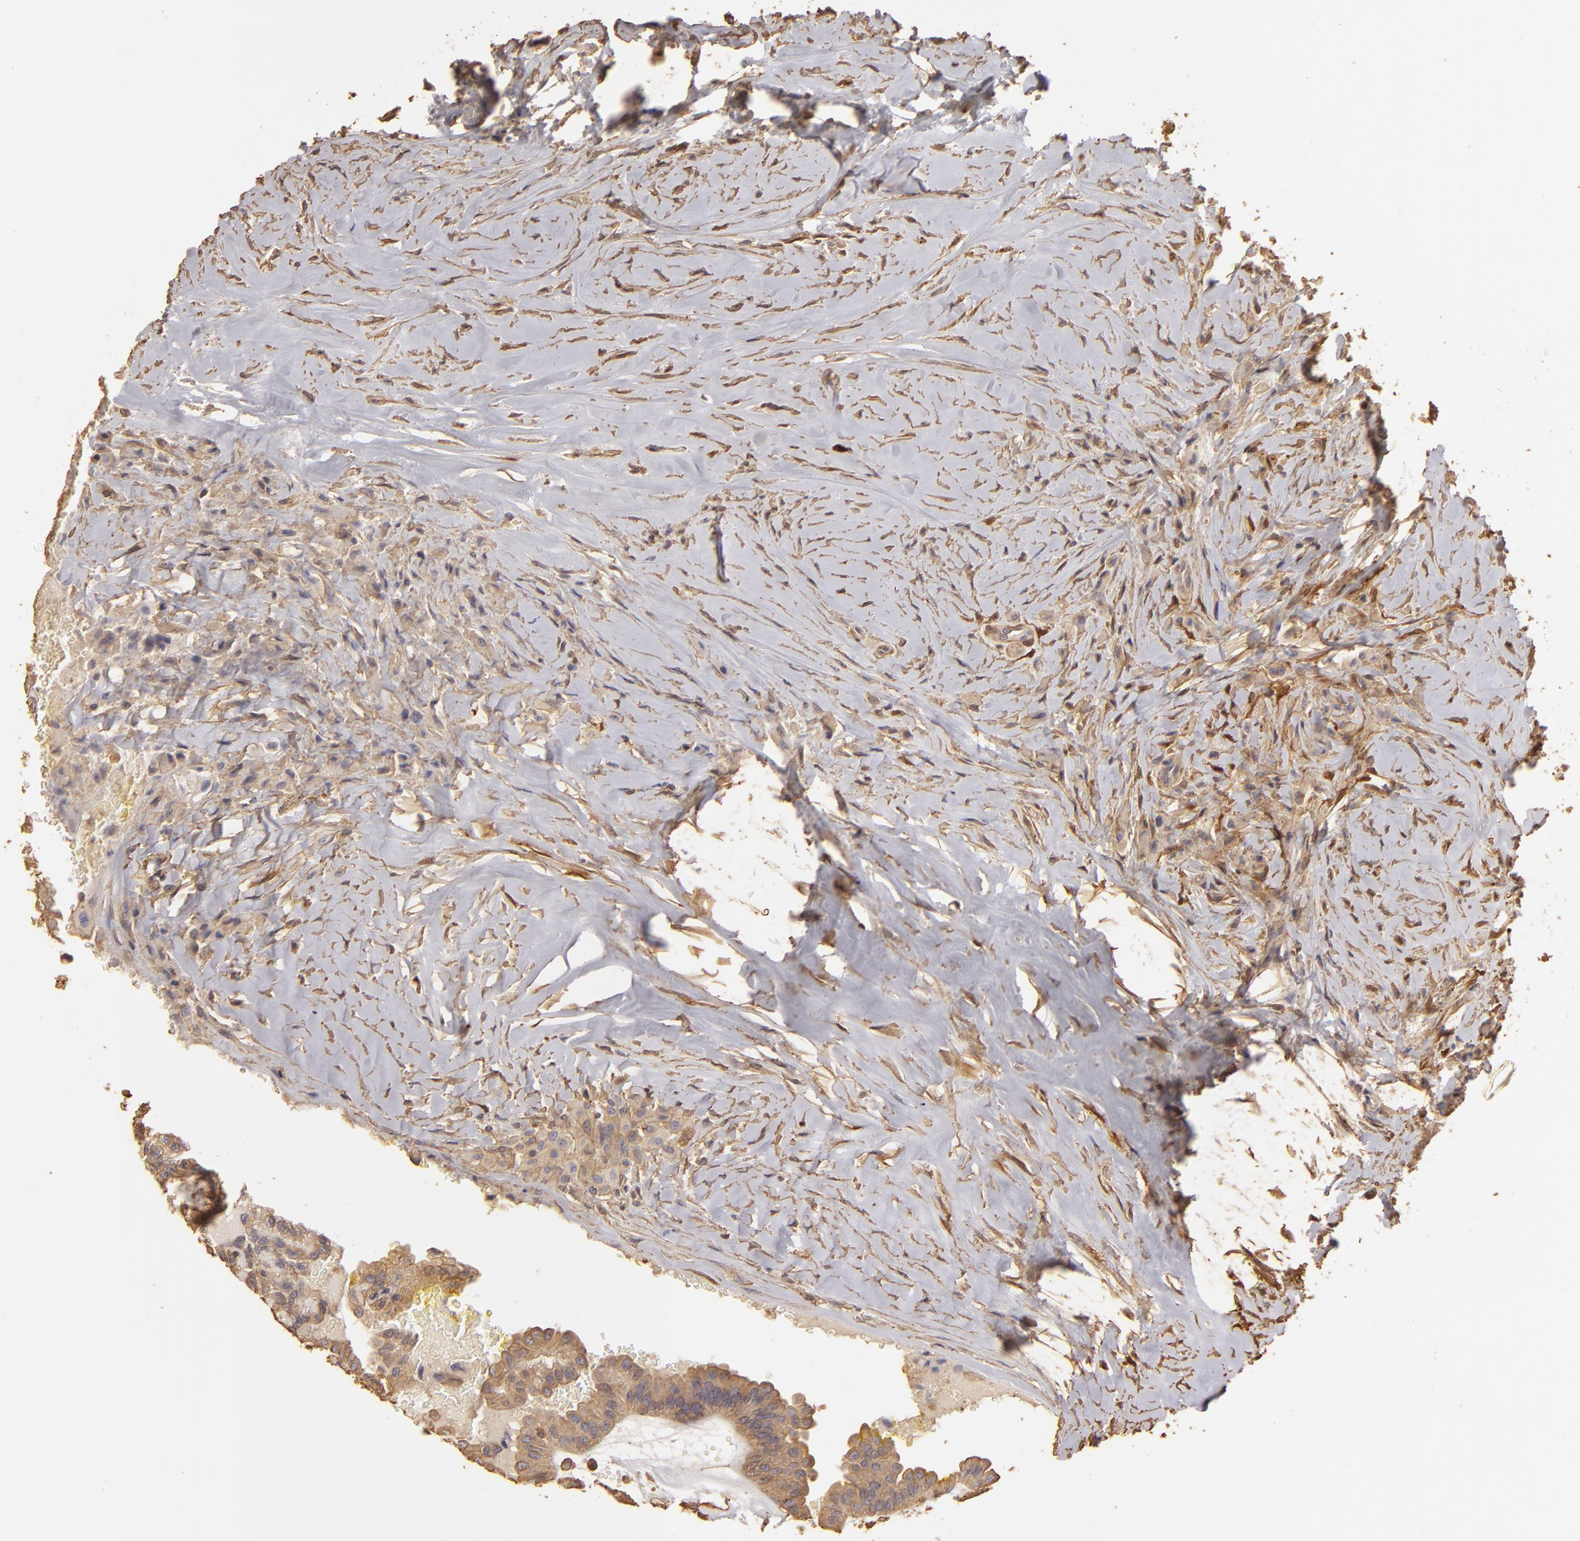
{"staining": {"intensity": "weak", "quantity": ">75%", "location": "cytoplasmic/membranous"}, "tissue": "thyroid cancer", "cell_type": "Tumor cells", "image_type": "cancer", "snomed": [{"axis": "morphology", "description": "Papillary adenocarcinoma, NOS"}, {"axis": "topography", "description": "Thyroid gland"}], "caption": "A brown stain highlights weak cytoplasmic/membranous expression of a protein in human thyroid cancer tumor cells. (DAB IHC with brightfield microscopy, high magnification).", "gene": "HSPB6", "patient": {"sex": "male", "age": 87}}